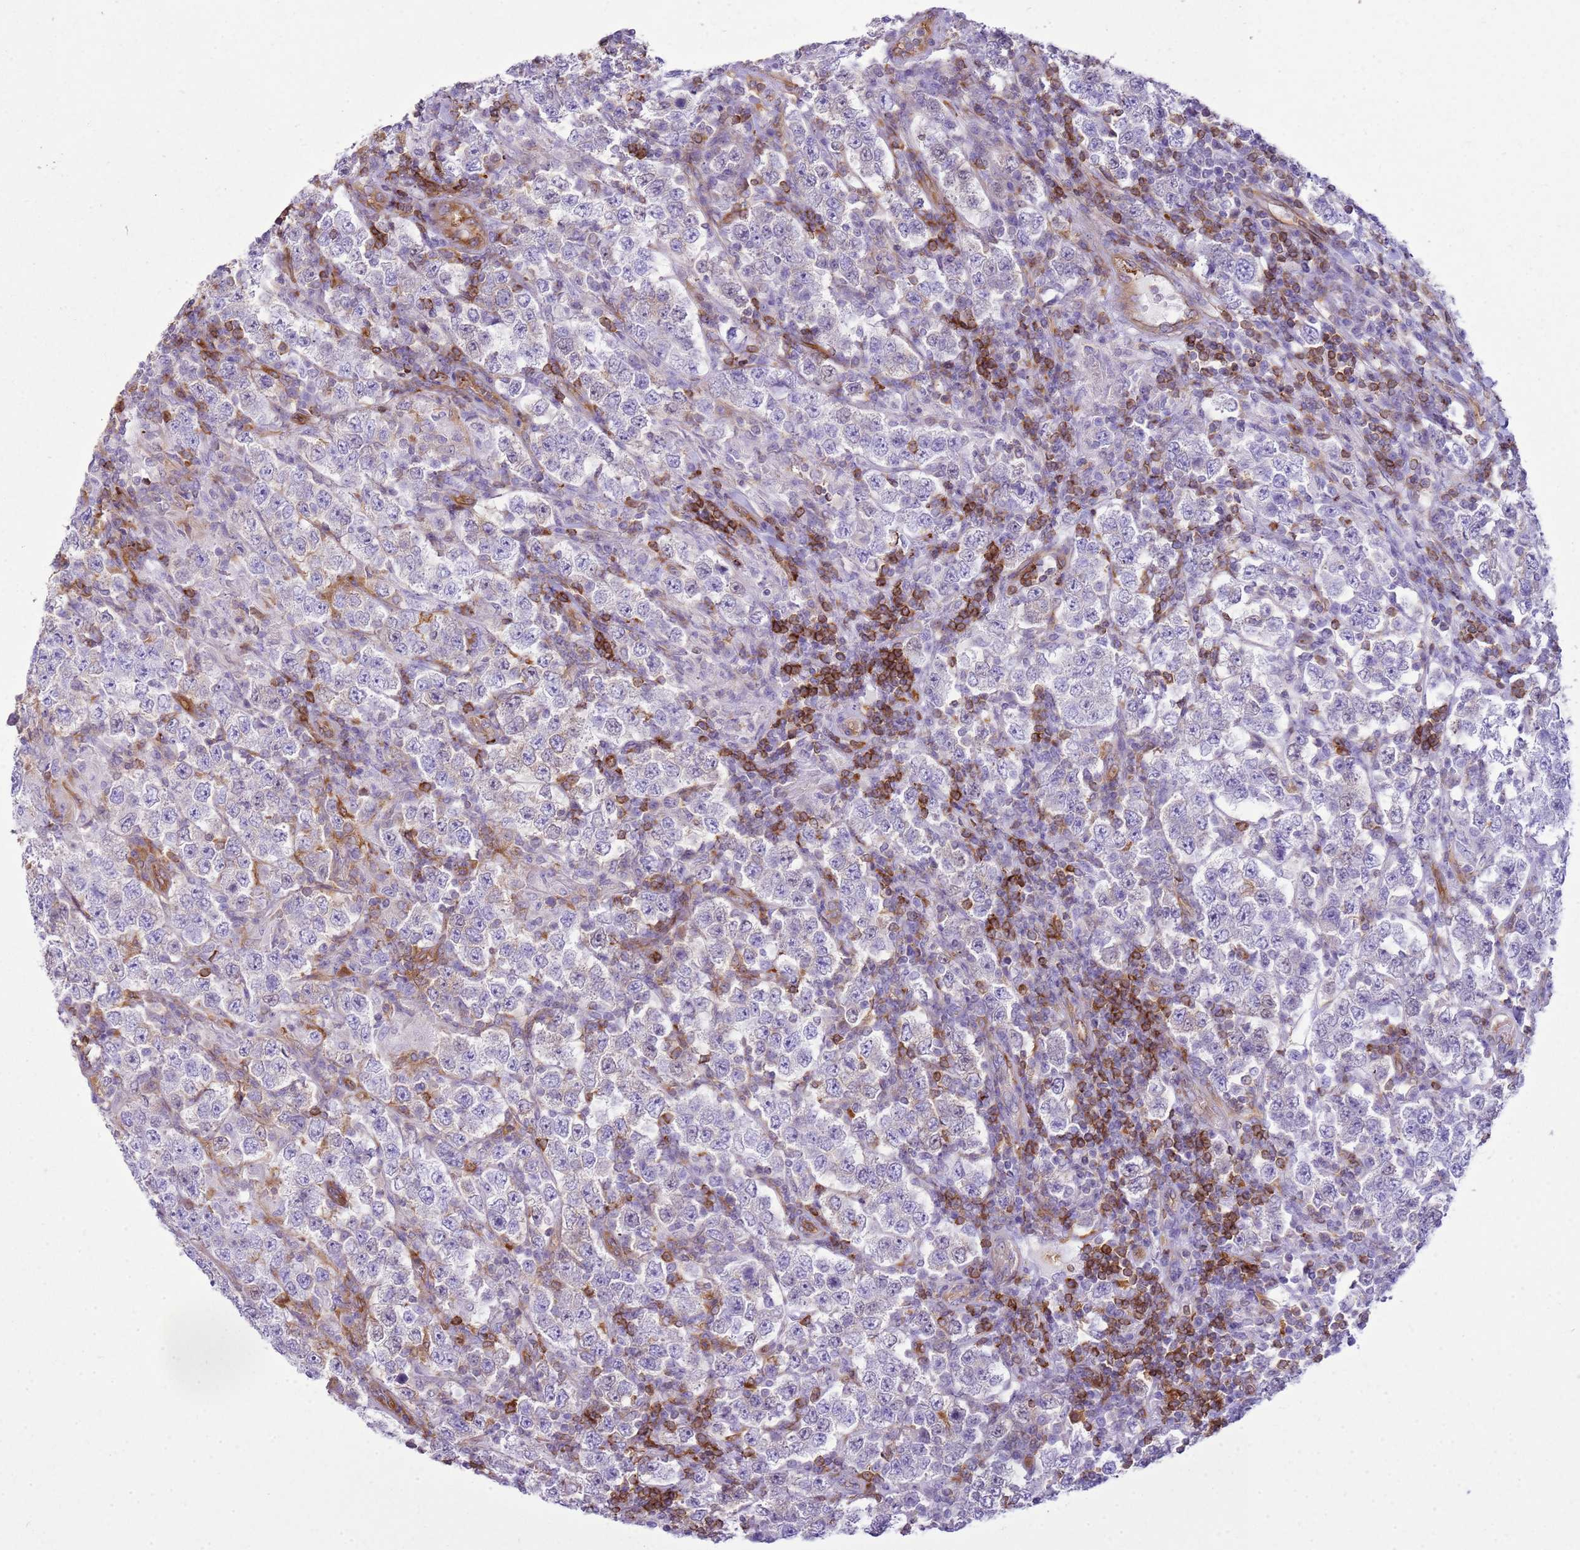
{"staining": {"intensity": "negative", "quantity": "none", "location": "none"}, "tissue": "testis cancer", "cell_type": "Tumor cells", "image_type": "cancer", "snomed": [{"axis": "morphology", "description": "Normal tissue, NOS"}, {"axis": "morphology", "description": "Urothelial carcinoma, High grade"}, {"axis": "morphology", "description": "Seminoma, NOS"}, {"axis": "morphology", "description": "Carcinoma, Embryonal, NOS"}, {"axis": "topography", "description": "Urinary bladder"}, {"axis": "topography", "description": "Testis"}], "caption": "This is a photomicrograph of IHC staining of seminoma (testis), which shows no staining in tumor cells. Brightfield microscopy of immunohistochemistry (IHC) stained with DAB (3,3'-diaminobenzidine) (brown) and hematoxylin (blue), captured at high magnification.", "gene": "SNX21", "patient": {"sex": "male", "age": 41}}